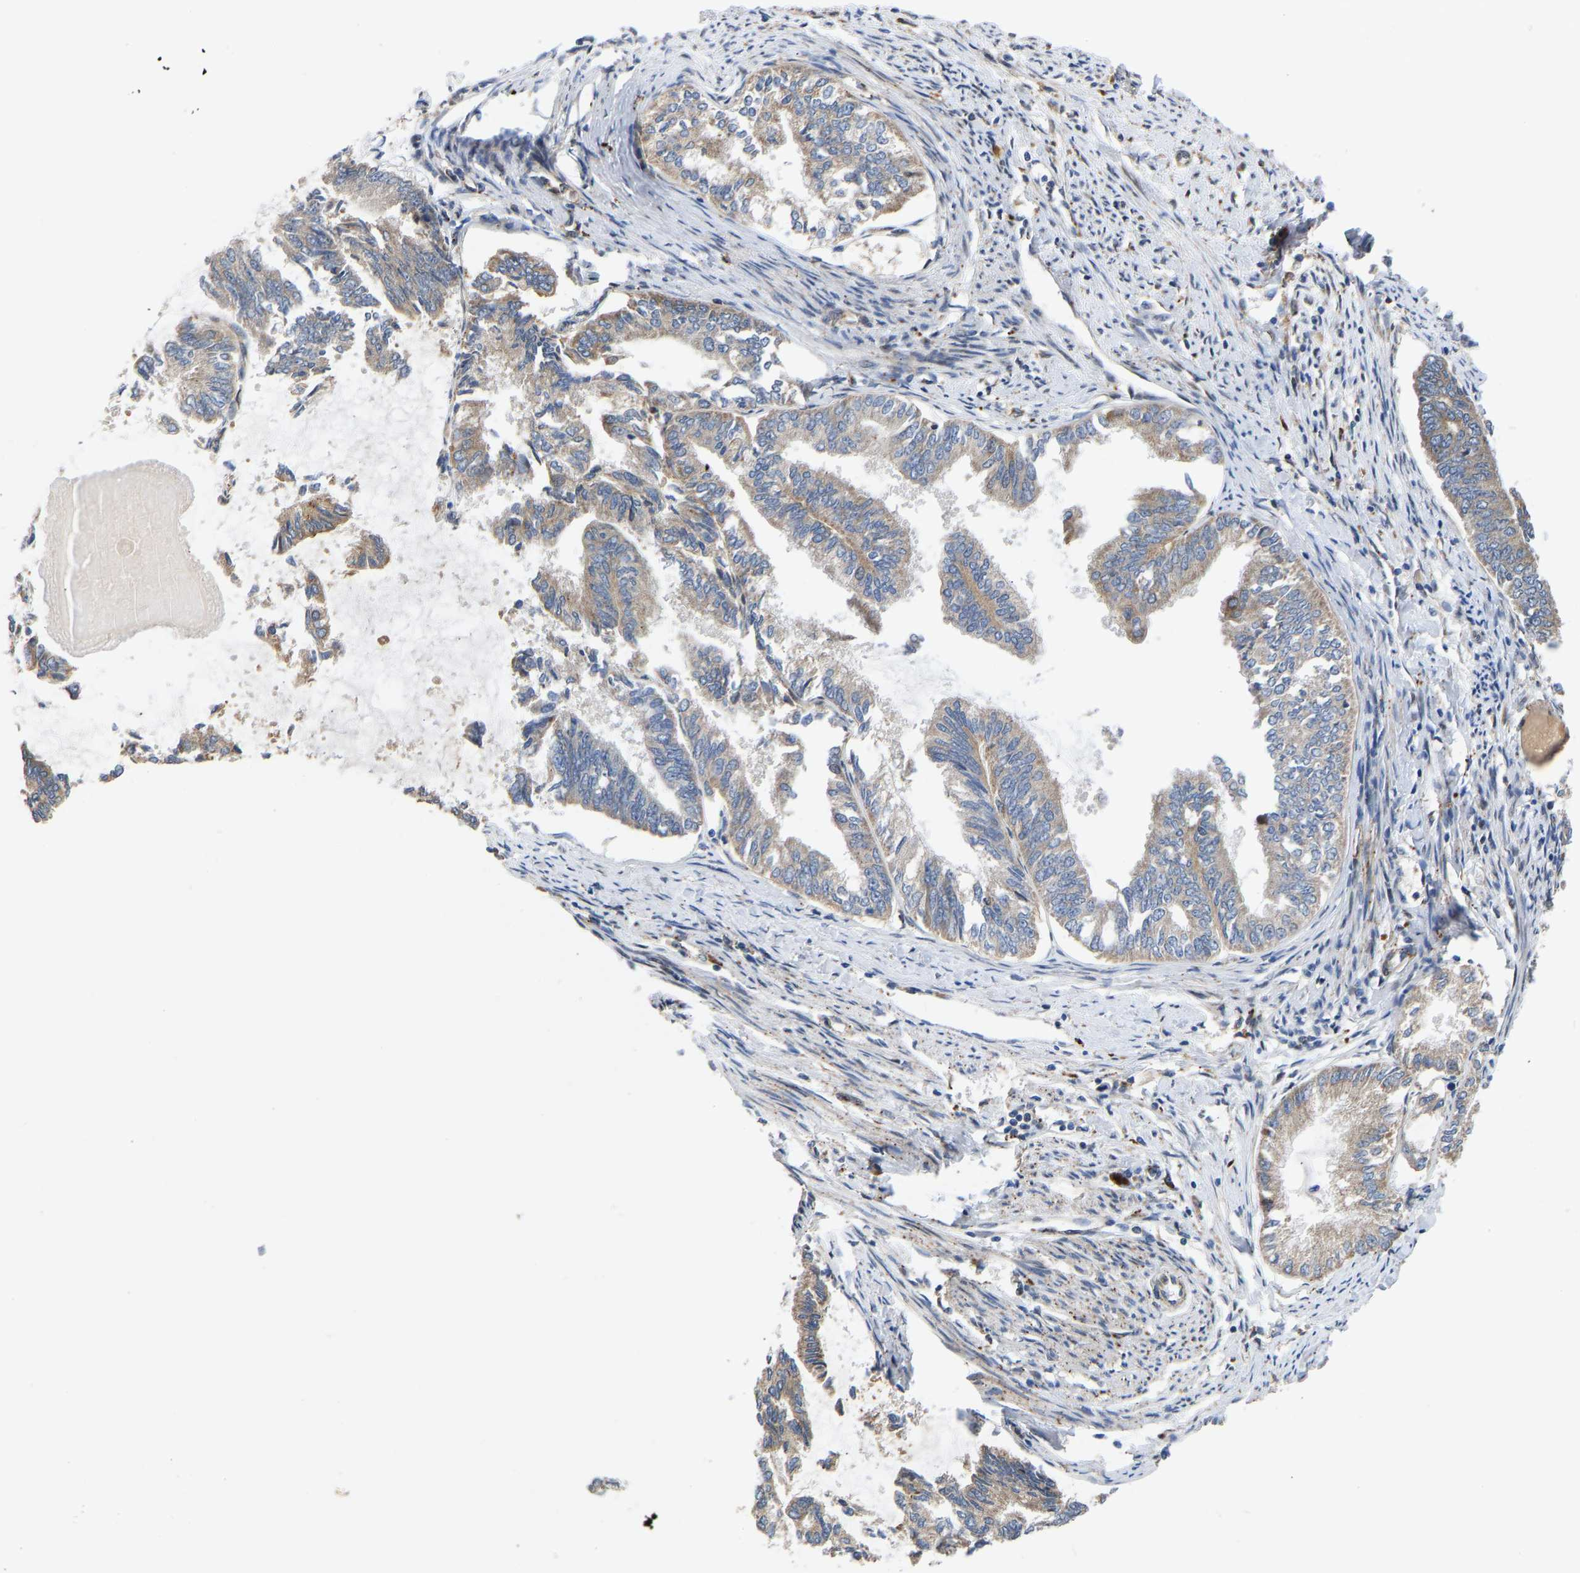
{"staining": {"intensity": "weak", "quantity": ">75%", "location": "cytoplasmic/membranous"}, "tissue": "endometrial cancer", "cell_type": "Tumor cells", "image_type": "cancer", "snomed": [{"axis": "morphology", "description": "Adenocarcinoma, NOS"}, {"axis": "topography", "description": "Endometrium"}], "caption": "Immunohistochemistry histopathology image of neoplastic tissue: endometrial cancer (adenocarcinoma) stained using immunohistochemistry shows low levels of weak protein expression localized specifically in the cytoplasmic/membranous of tumor cells, appearing as a cytoplasmic/membranous brown color.", "gene": "TMEM38B", "patient": {"sex": "female", "age": 86}}